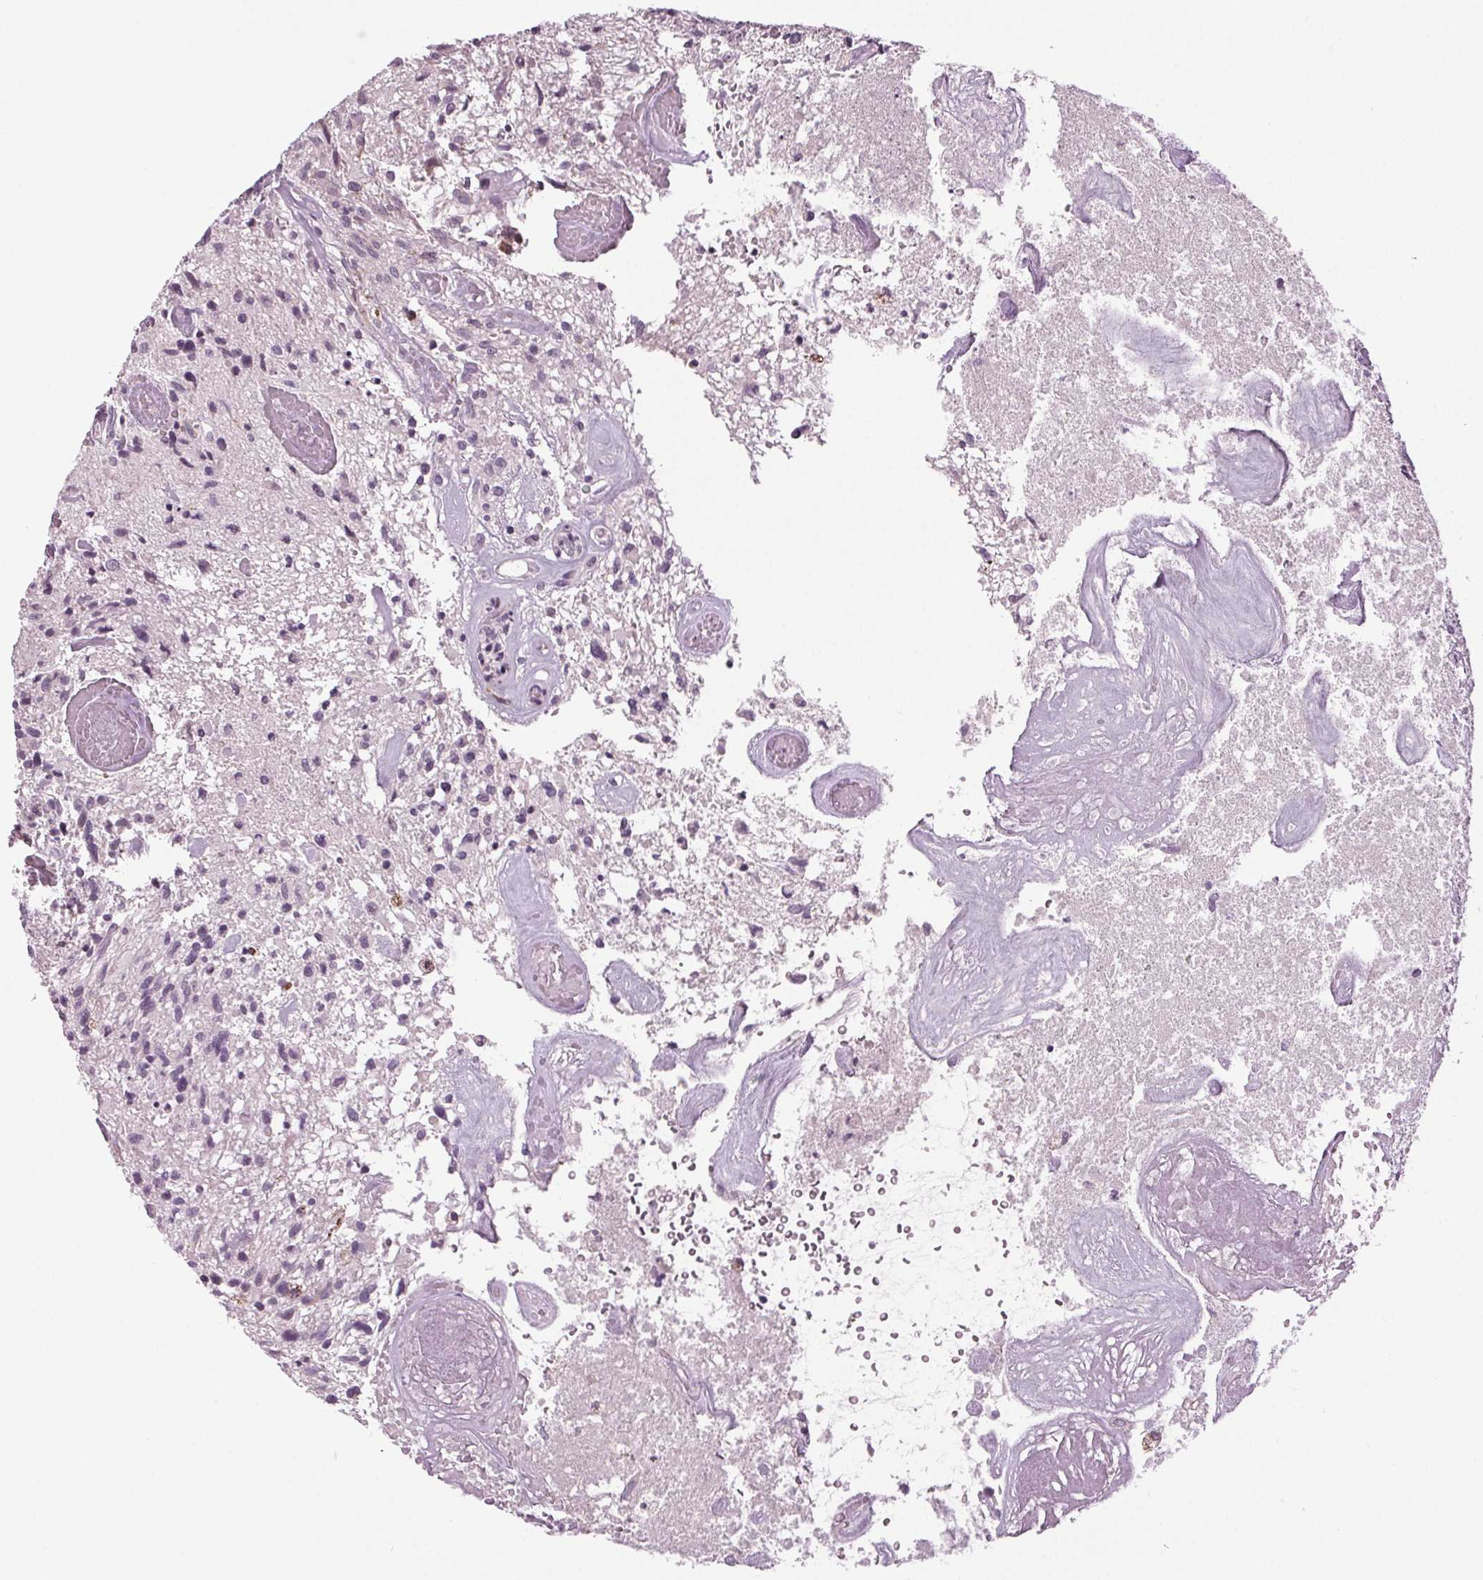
{"staining": {"intensity": "negative", "quantity": "none", "location": "none"}, "tissue": "glioma", "cell_type": "Tumor cells", "image_type": "cancer", "snomed": [{"axis": "morphology", "description": "Glioma, malignant, High grade"}, {"axis": "topography", "description": "Brain"}], "caption": "Malignant glioma (high-grade) stained for a protein using immunohistochemistry exhibits no staining tumor cells.", "gene": "DNAH12", "patient": {"sex": "male", "age": 75}}